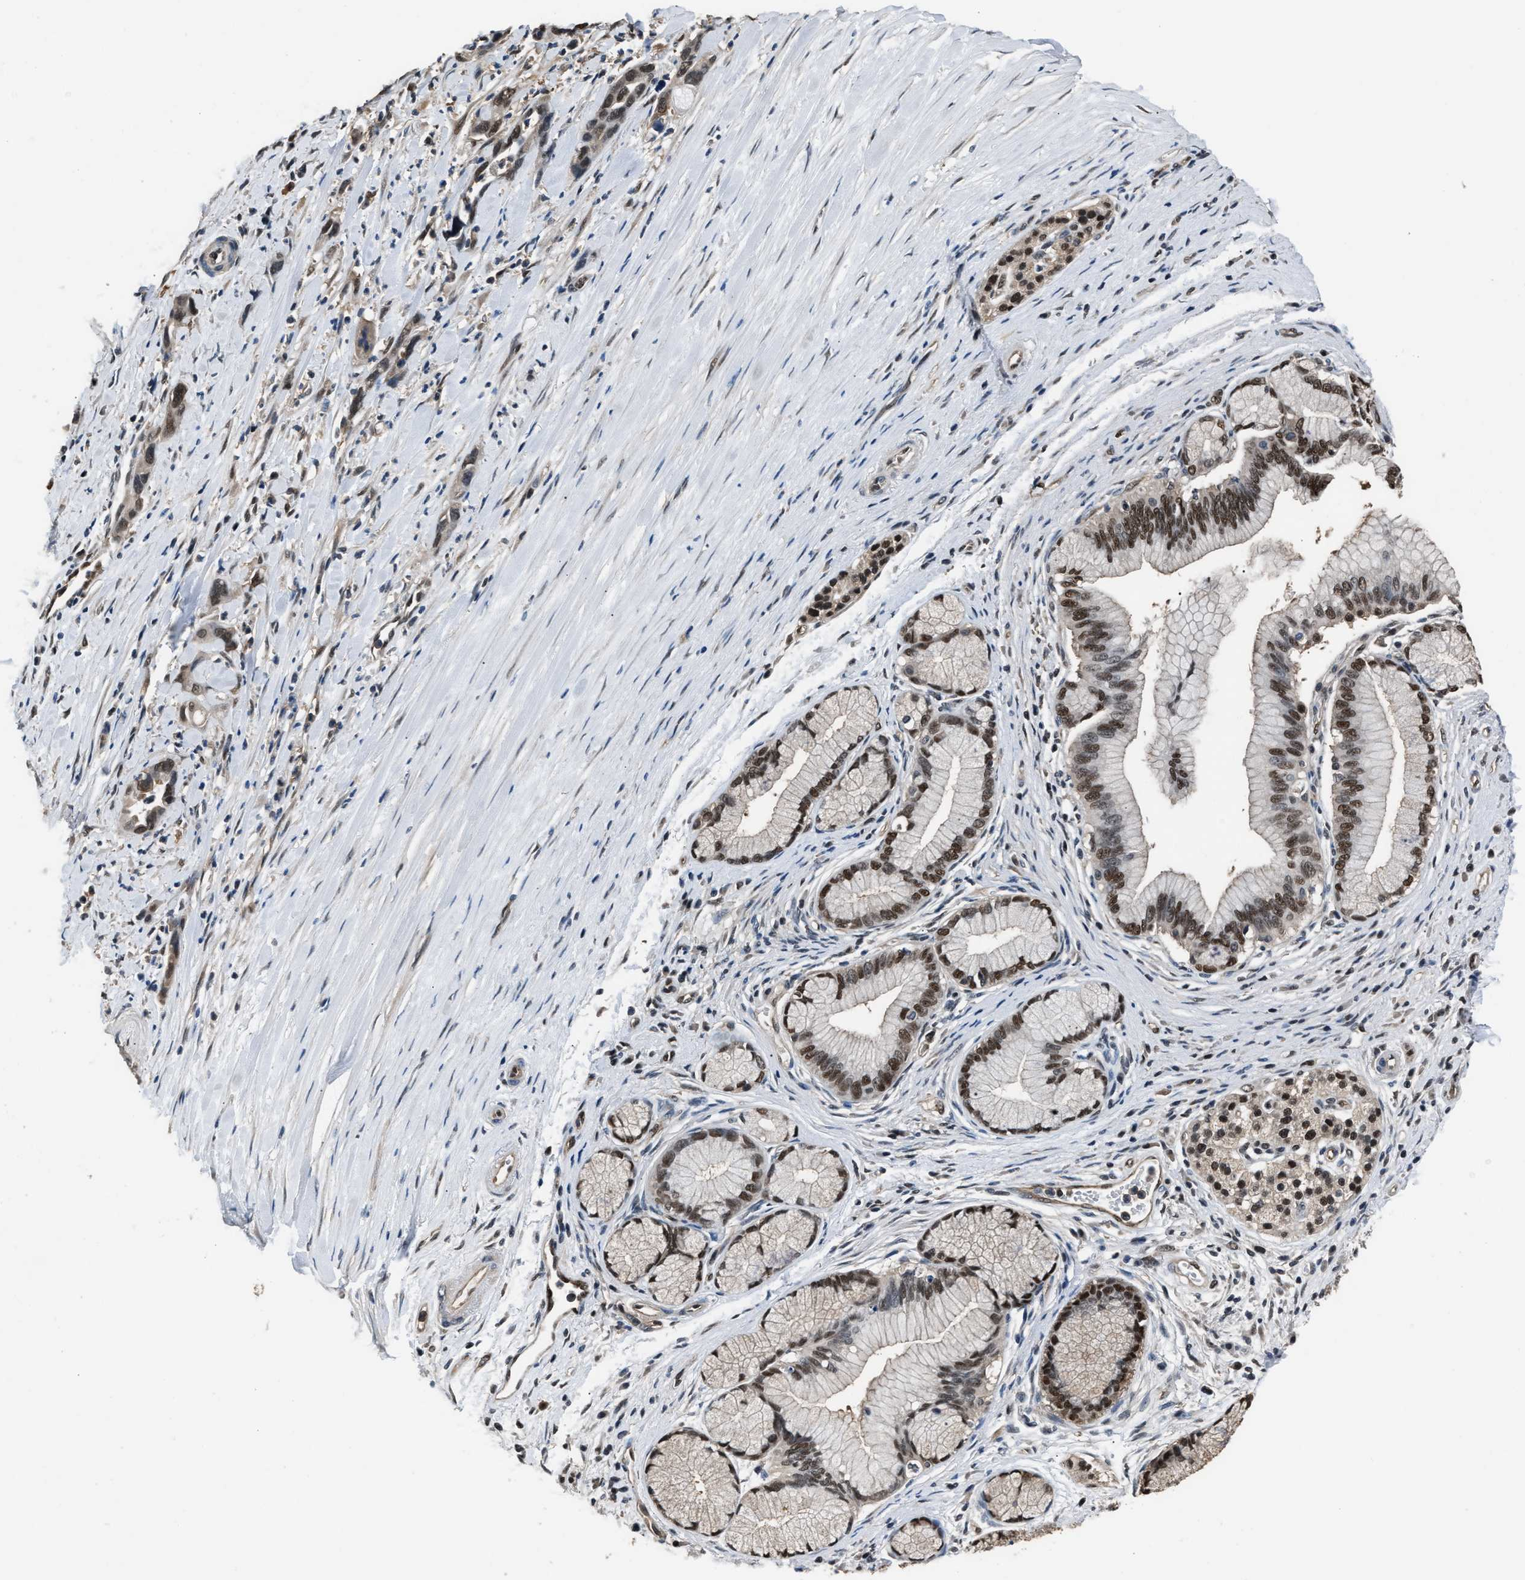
{"staining": {"intensity": "moderate", "quantity": ">75%", "location": "nuclear"}, "tissue": "pancreatic cancer", "cell_type": "Tumor cells", "image_type": "cancer", "snomed": [{"axis": "morphology", "description": "Adenocarcinoma, NOS"}, {"axis": "topography", "description": "Pancreas"}], "caption": "Immunohistochemical staining of human adenocarcinoma (pancreatic) shows moderate nuclear protein expression in about >75% of tumor cells.", "gene": "DFFA", "patient": {"sex": "female", "age": 70}}